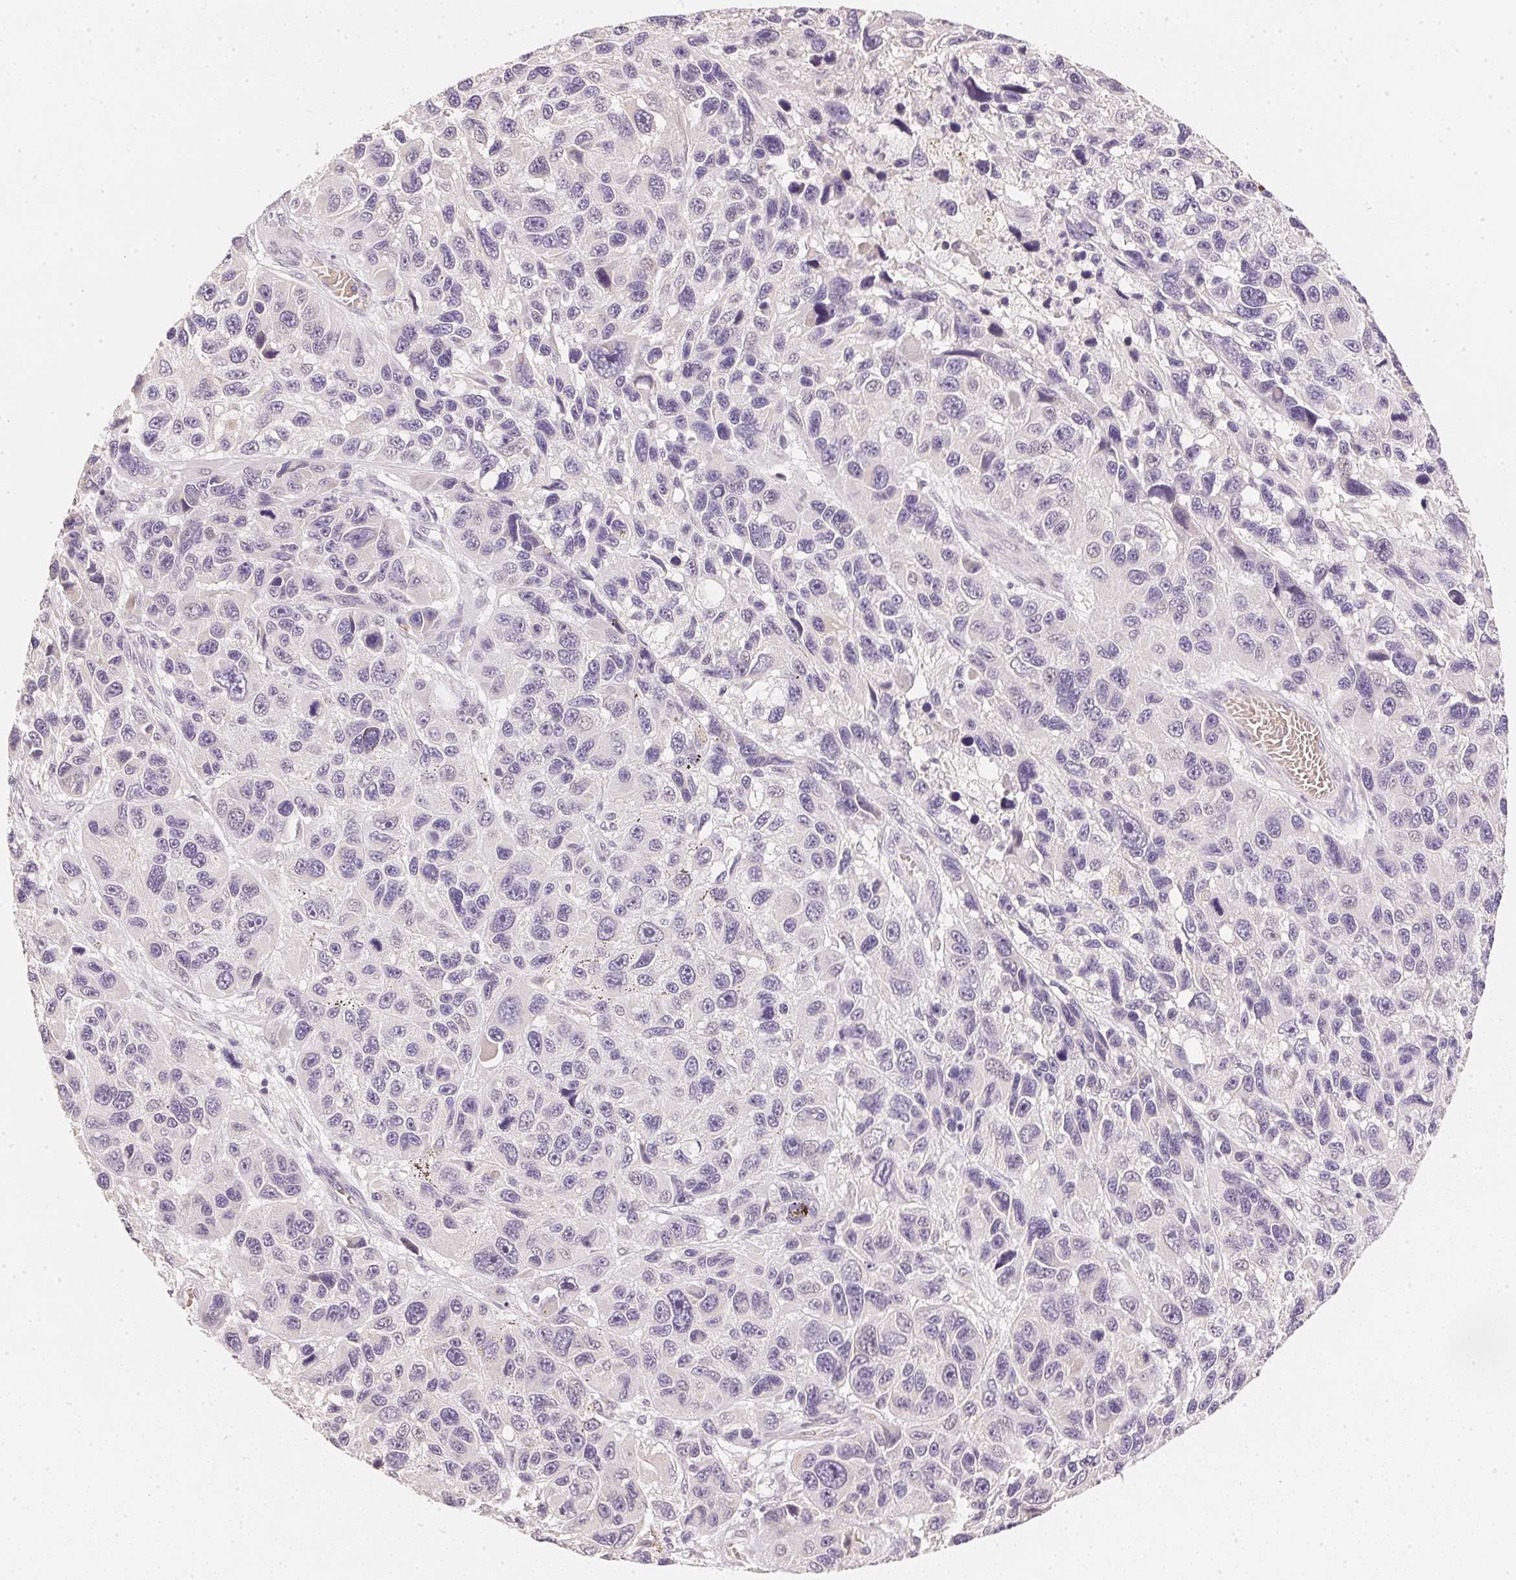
{"staining": {"intensity": "negative", "quantity": "none", "location": "none"}, "tissue": "melanoma", "cell_type": "Tumor cells", "image_type": "cancer", "snomed": [{"axis": "morphology", "description": "Malignant melanoma, NOS"}, {"axis": "topography", "description": "Skin"}], "caption": "Tumor cells show no significant expression in malignant melanoma. (Brightfield microscopy of DAB (3,3'-diaminobenzidine) immunohistochemistry (IHC) at high magnification).", "gene": "DHCR24", "patient": {"sex": "male", "age": 53}}